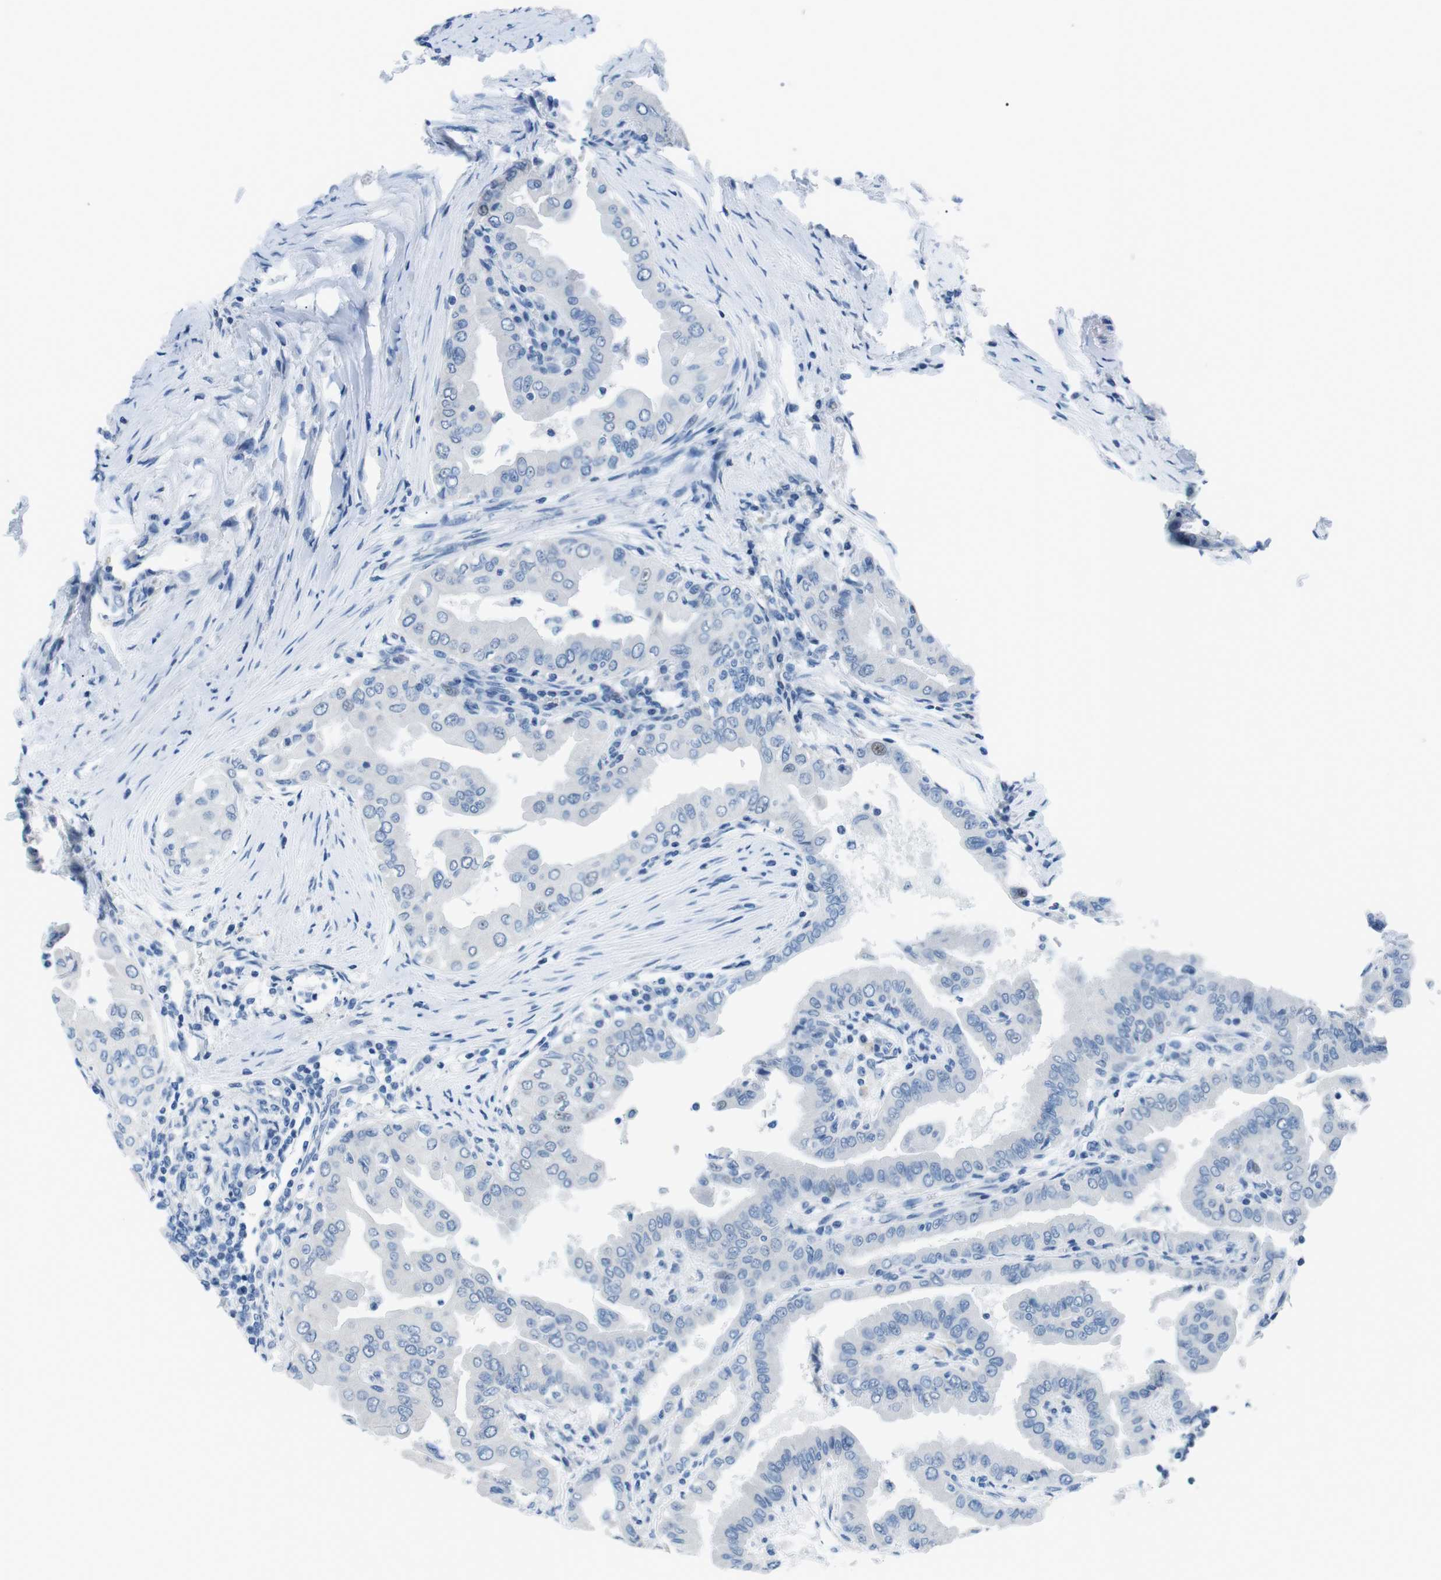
{"staining": {"intensity": "negative", "quantity": "none", "location": "none"}, "tissue": "thyroid cancer", "cell_type": "Tumor cells", "image_type": "cancer", "snomed": [{"axis": "morphology", "description": "Papillary adenocarcinoma, NOS"}, {"axis": "topography", "description": "Thyroid gland"}], "caption": "Immunohistochemical staining of thyroid cancer displays no significant staining in tumor cells.", "gene": "MUC2", "patient": {"sex": "male", "age": 33}}